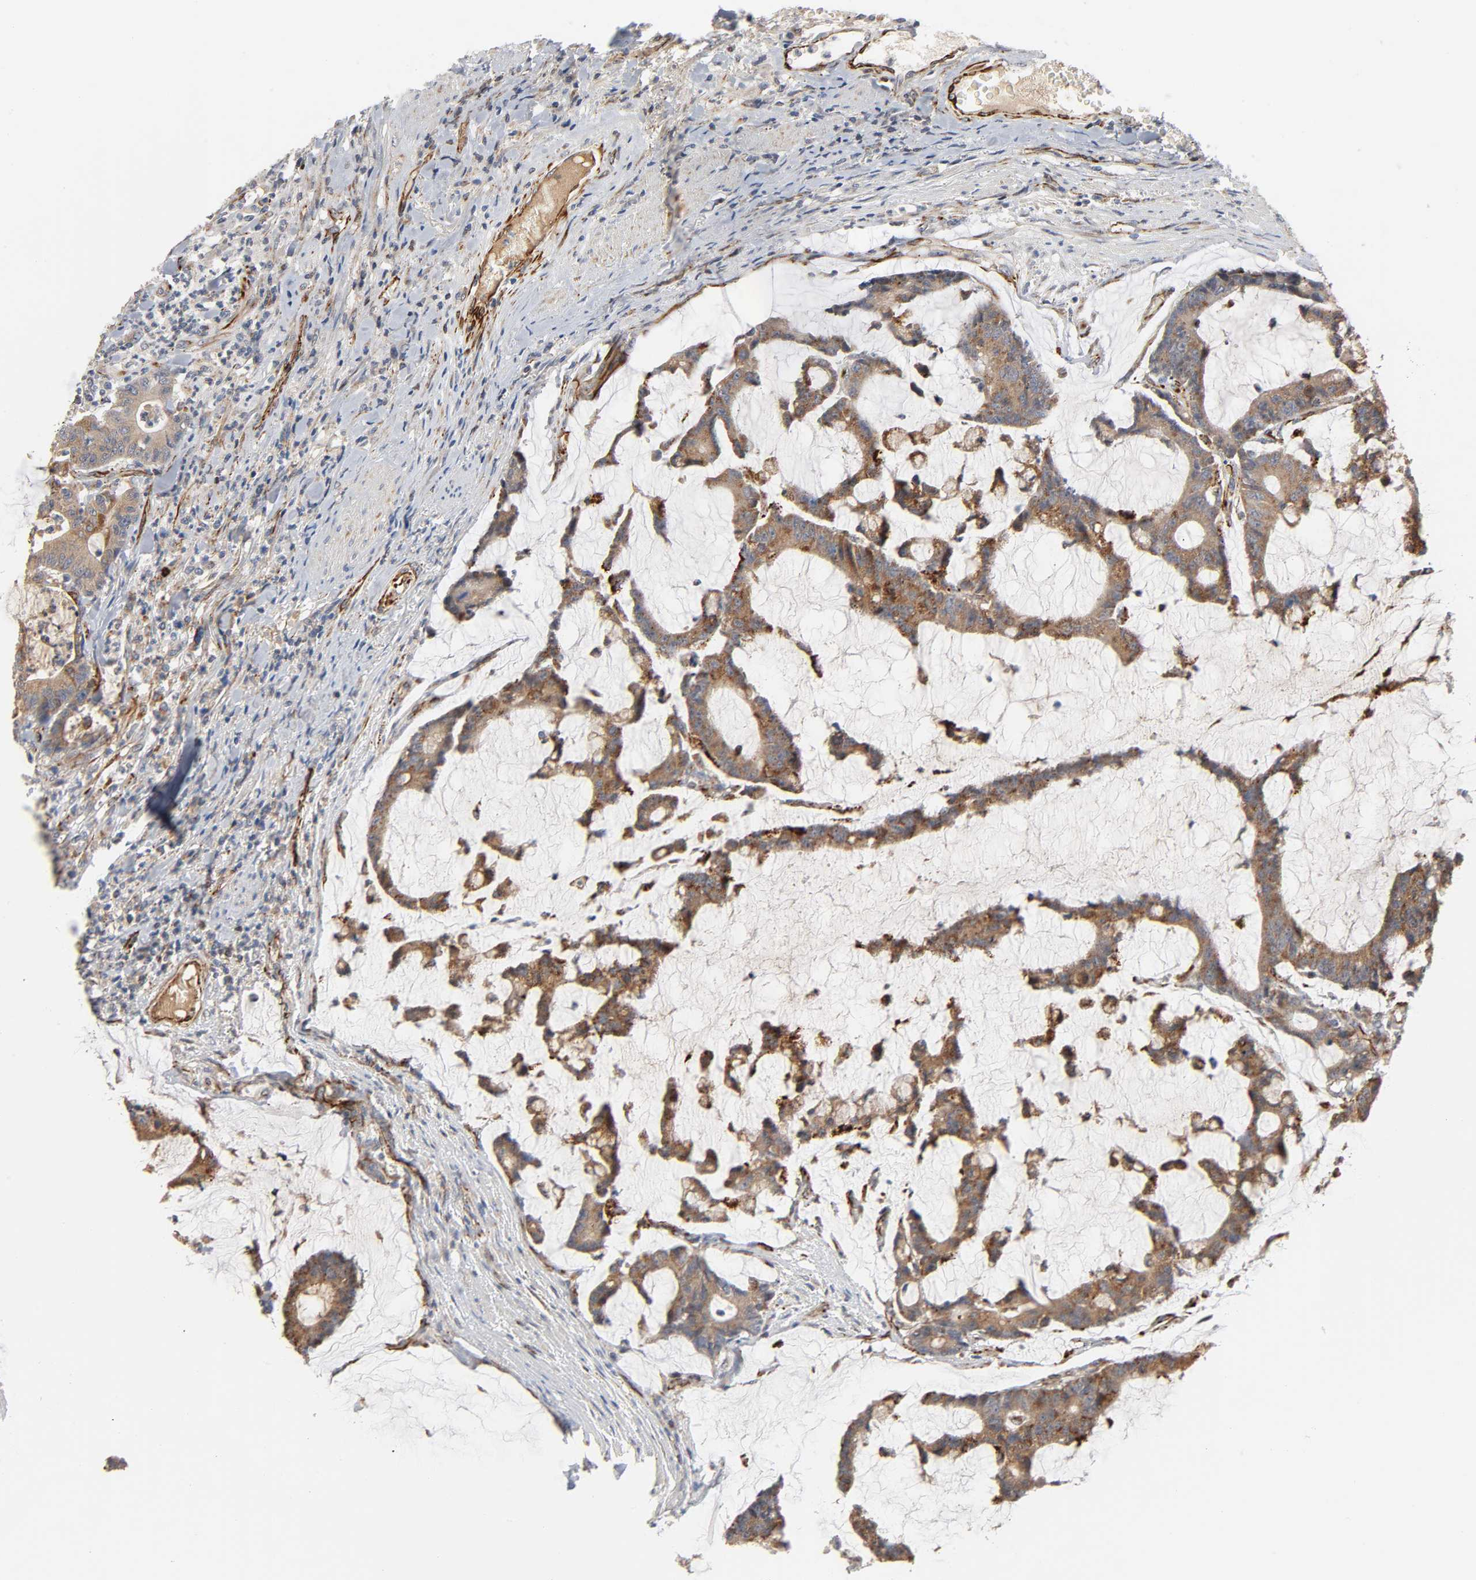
{"staining": {"intensity": "moderate", "quantity": ">75%", "location": "cytoplasmic/membranous"}, "tissue": "colorectal cancer", "cell_type": "Tumor cells", "image_type": "cancer", "snomed": [{"axis": "morphology", "description": "Adenocarcinoma, NOS"}, {"axis": "topography", "description": "Colon"}], "caption": "Immunohistochemistry (IHC) of colorectal cancer (adenocarcinoma) demonstrates medium levels of moderate cytoplasmic/membranous staining in about >75% of tumor cells. (Stains: DAB in brown, nuclei in blue, Microscopy: brightfield microscopy at high magnification).", "gene": "REEP6", "patient": {"sex": "female", "age": 84}}